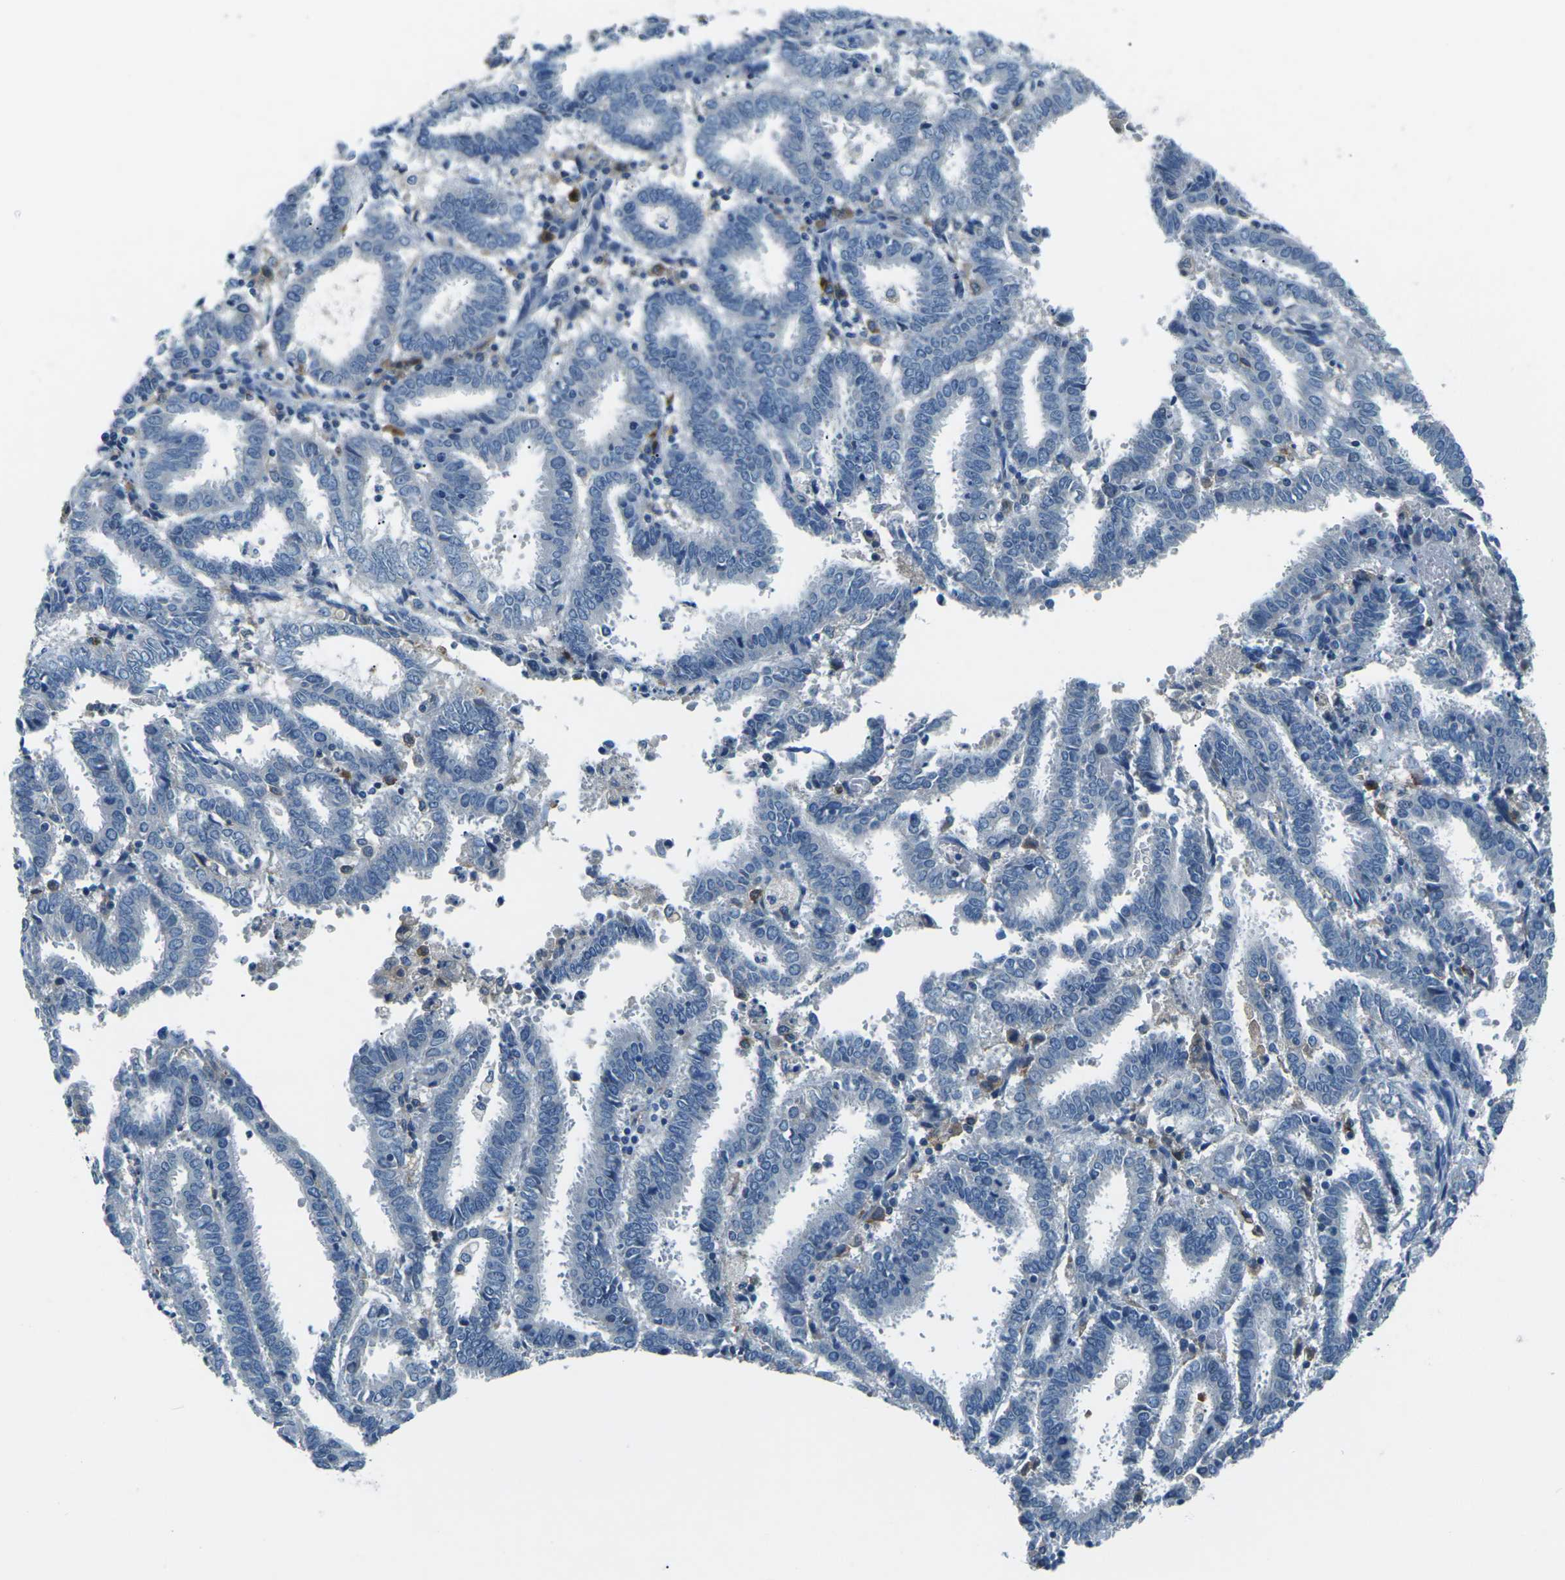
{"staining": {"intensity": "negative", "quantity": "none", "location": "none"}, "tissue": "endometrial cancer", "cell_type": "Tumor cells", "image_type": "cancer", "snomed": [{"axis": "morphology", "description": "Adenocarcinoma, NOS"}, {"axis": "topography", "description": "Uterus"}], "caption": "This is an immunohistochemistry (IHC) photomicrograph of endometrial cancer (adenocarcinoma). There is no staining in tumor cells.", "gene": "CD1D", "patient": {"sex": "female", "age": 83}}